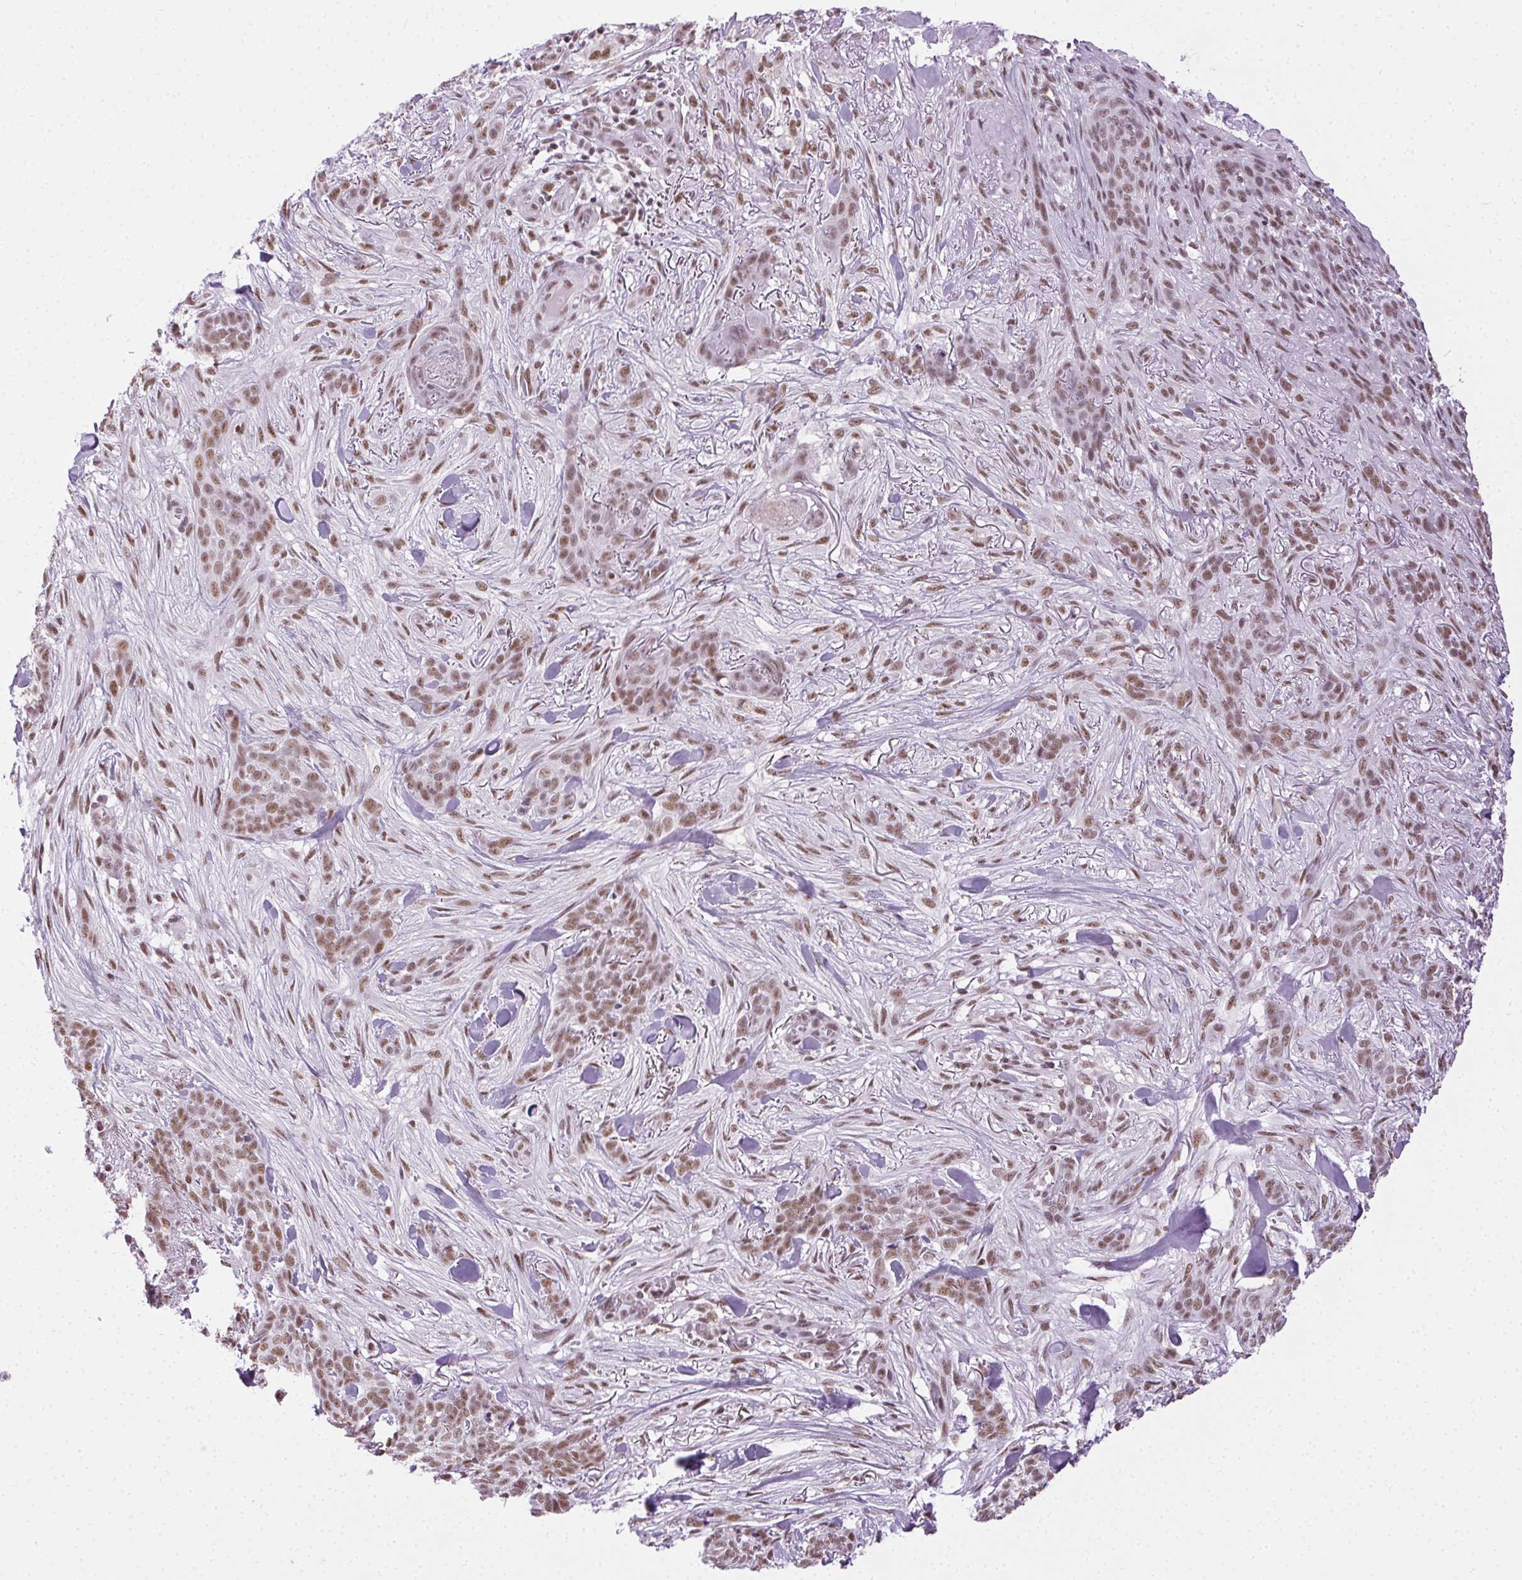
{"staining": {"intensity": "moderate", "quantity": ">75%", "location": "nuclear"}, "tissue": "skin cancer", "cell_type": "Tumor cells", "image_type": "cancer", "snomed": [{"axis": "morphology", "description": "Basal cell carcinoma"}, {"axis": "topography", "description": "Skin"}], "caption": "Tumor cells display moderate nuclear positivity in approximately >75% of cells in skin cancer. (IHC, brightfield microscopy, high magnification).", "gene": "TRA2B", "patient": {"sex": "female", "age": 61}}